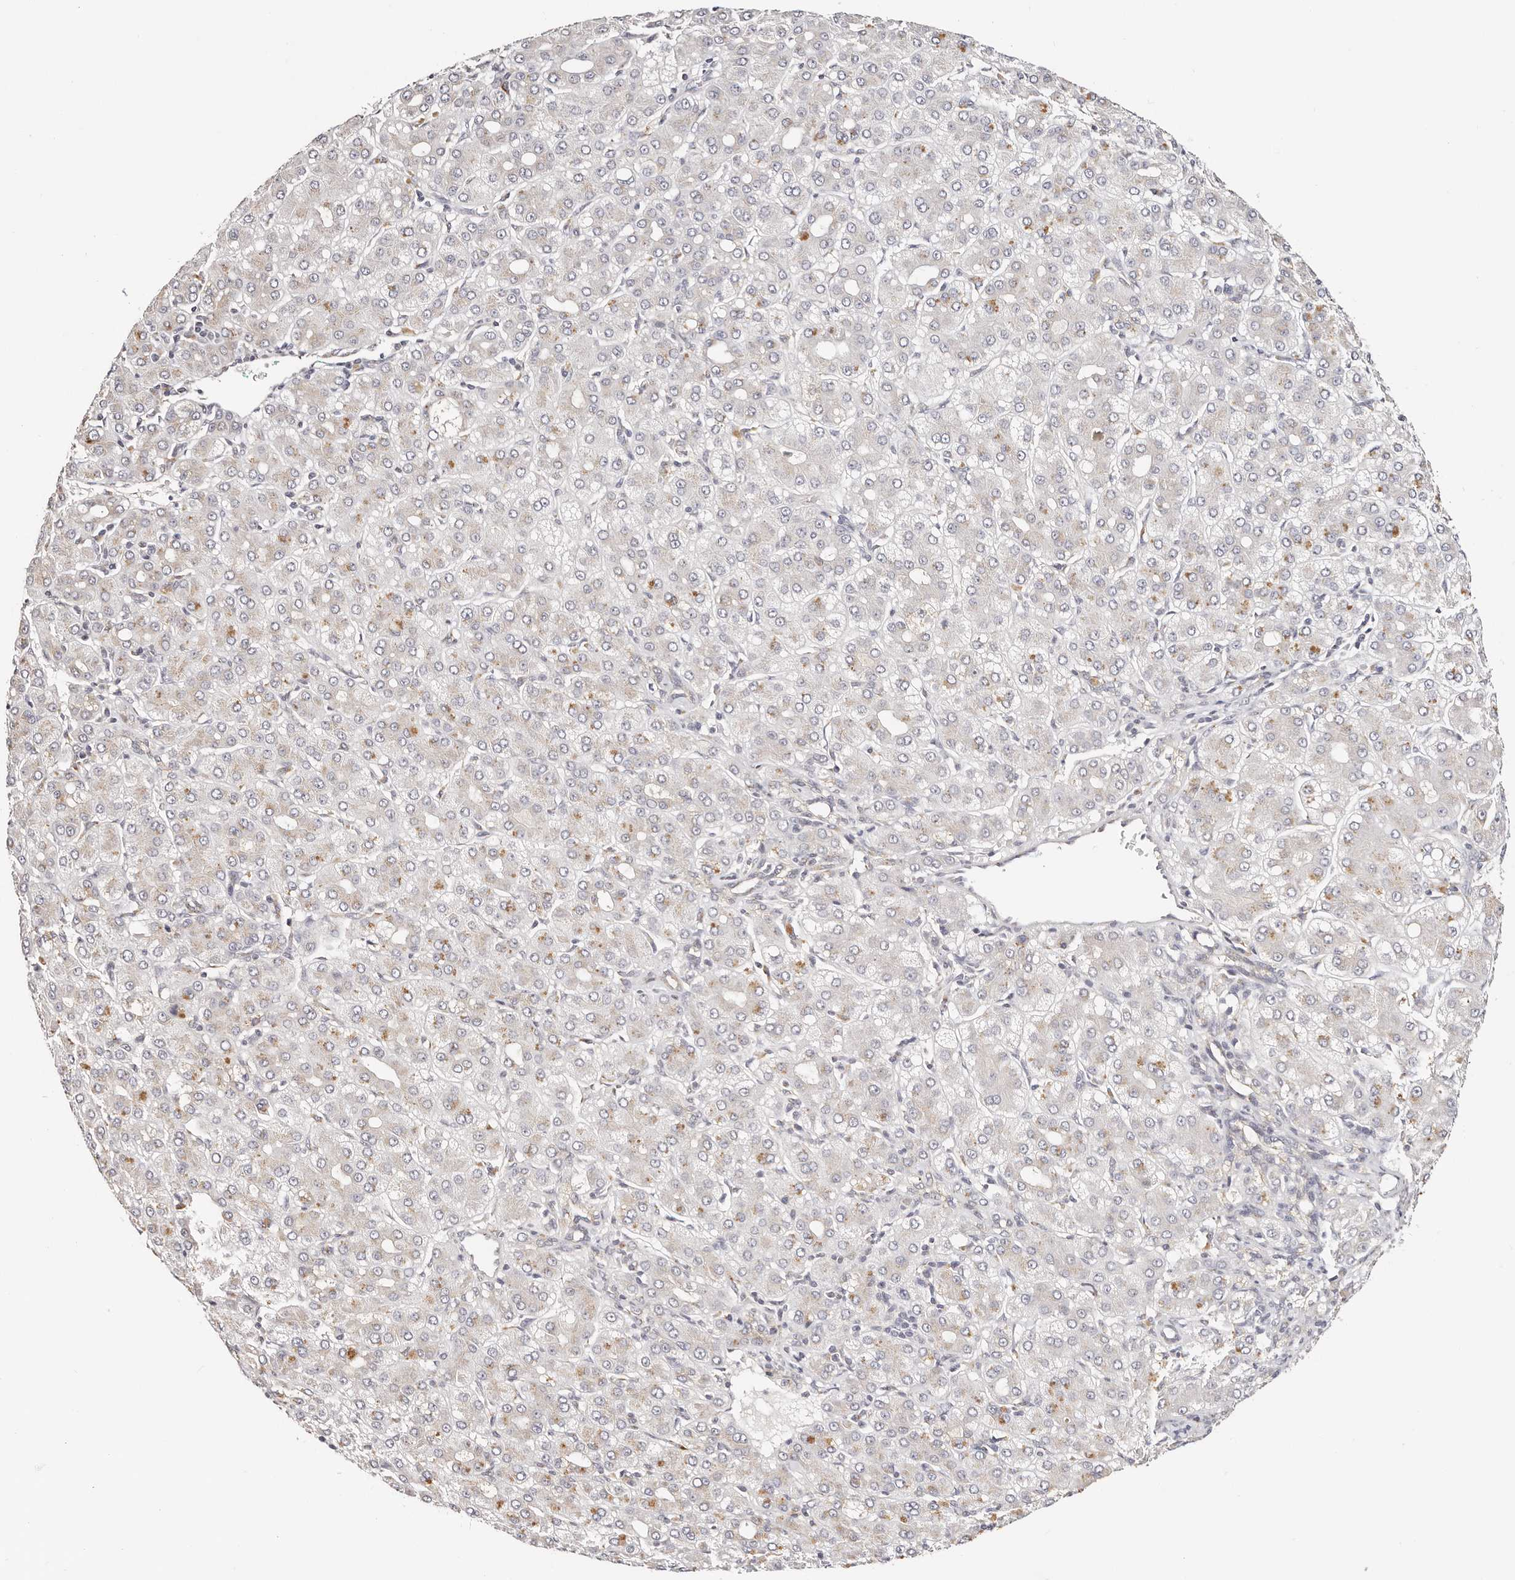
{"staining": {"intensity": "moderate", "quantity": "<25%", "location": "cytoplasmic/membranous"}, "tissue": "liver cancer", "cell_type": "Tumor cells", "image_type": "cancer", "snomed": [{"axis": "morphology", "description": "Carcinoma, Hepatocellular, NOS"}, {"axis": "topography", "description": "Liver"}], "caption": "Tumor cells display low levels of moderate cytoplasmic/membranous expression in approximately <25% of cells in liver cancer.", "gene": "VIPAS39", "patient": {"sex": "male", "age": 65}}